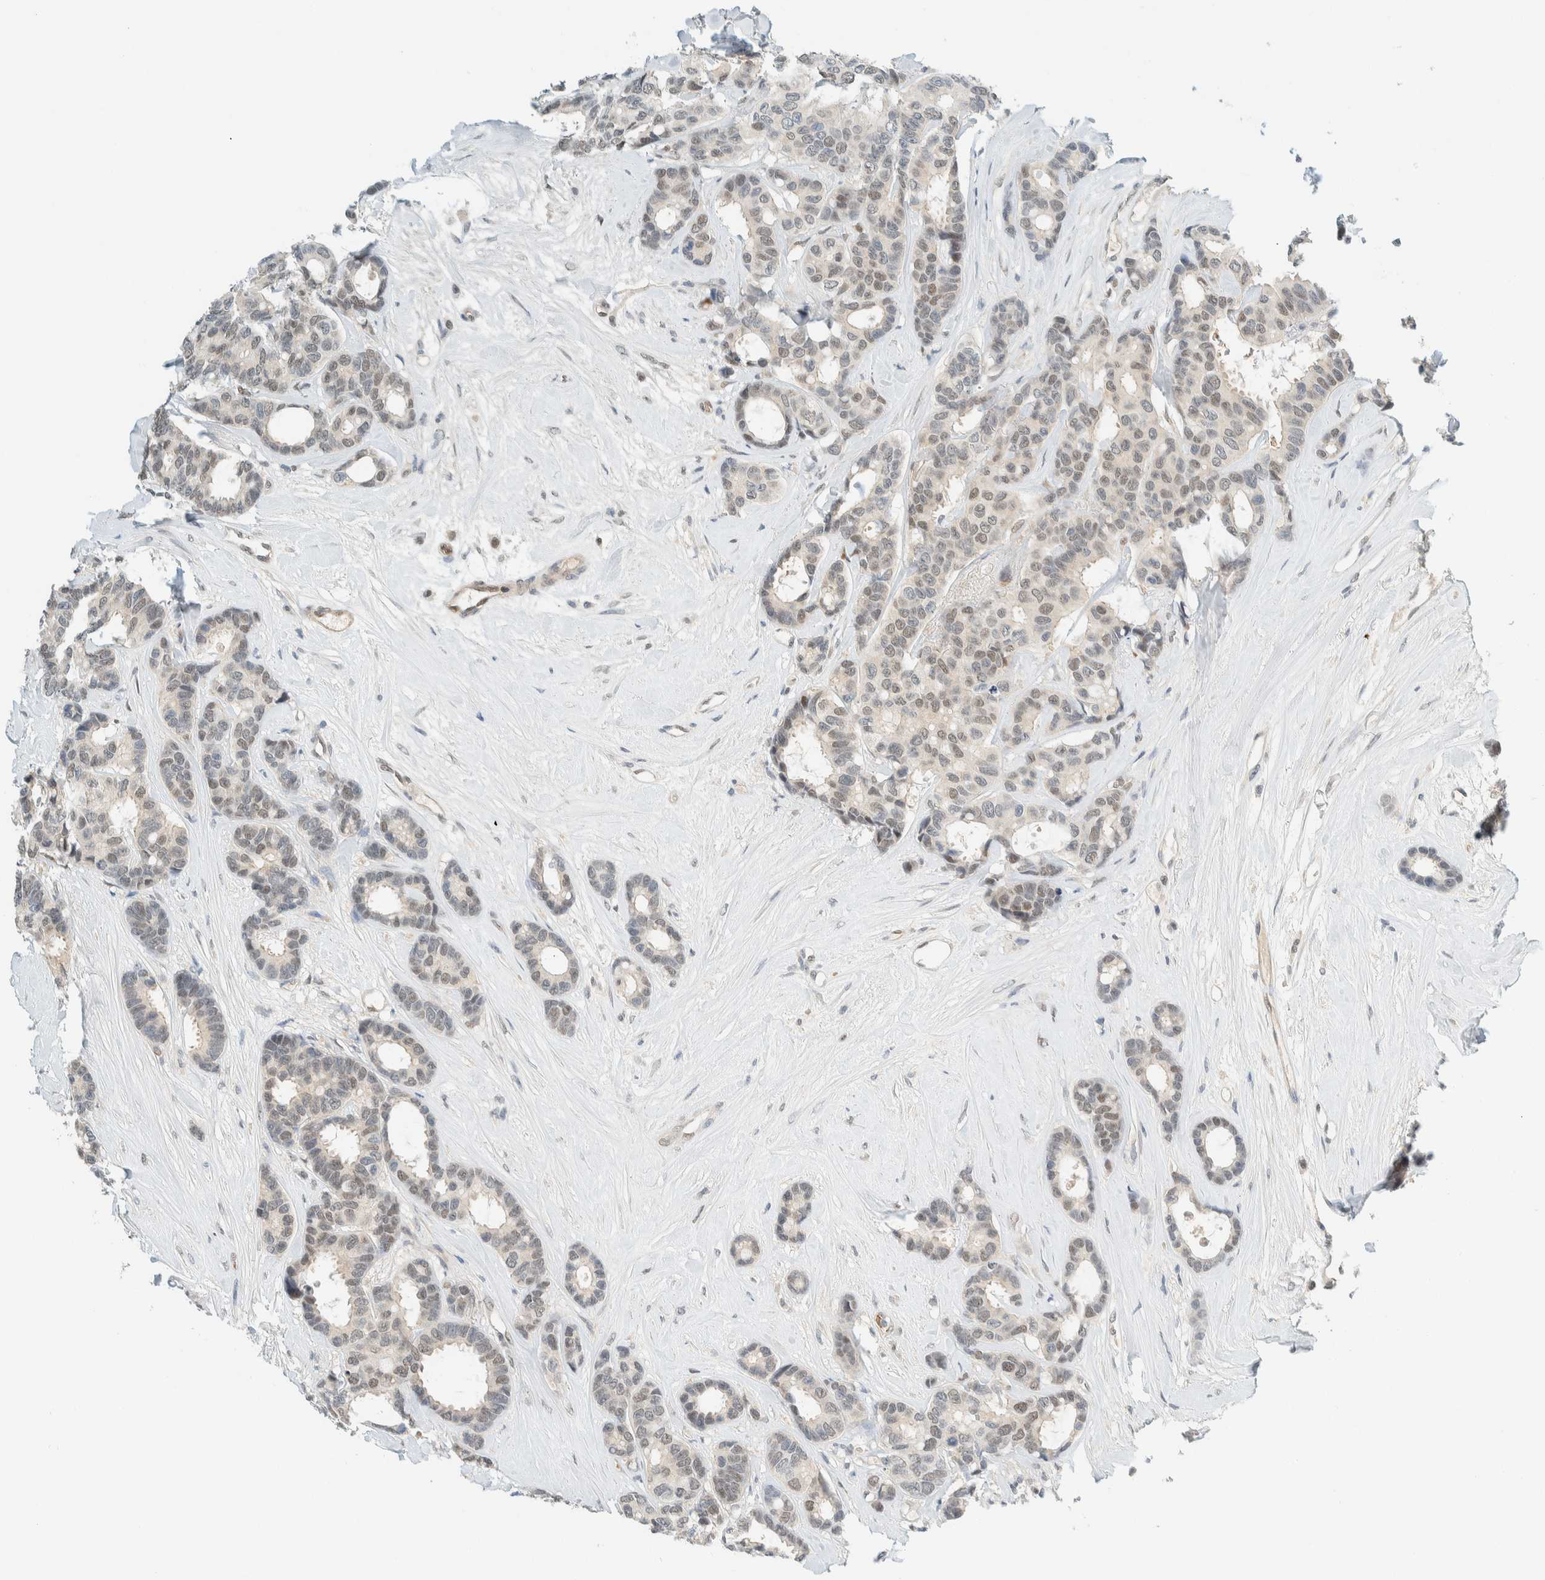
{"staining": {"intensity": "weak", "quantity": "25%-75%", "location": "nuclear"}, "tissue": "breast cancer", "cell_type": "Tumor cells", "image_type": "cancer", "snomed": [{"axis": "morphology", "description": "Duct carcinoma"}, {"axis": "topography", "description": "Breast"}], "caption": "Approximately 25%-75% of tumor cells in breast cancer (invasive ductal carcinoma) display weak nuclear protein expression as visualized by brown immunohistochemical staining.", "gene": "TSTD2", "patient": {"sex": "female", "age": 87}}